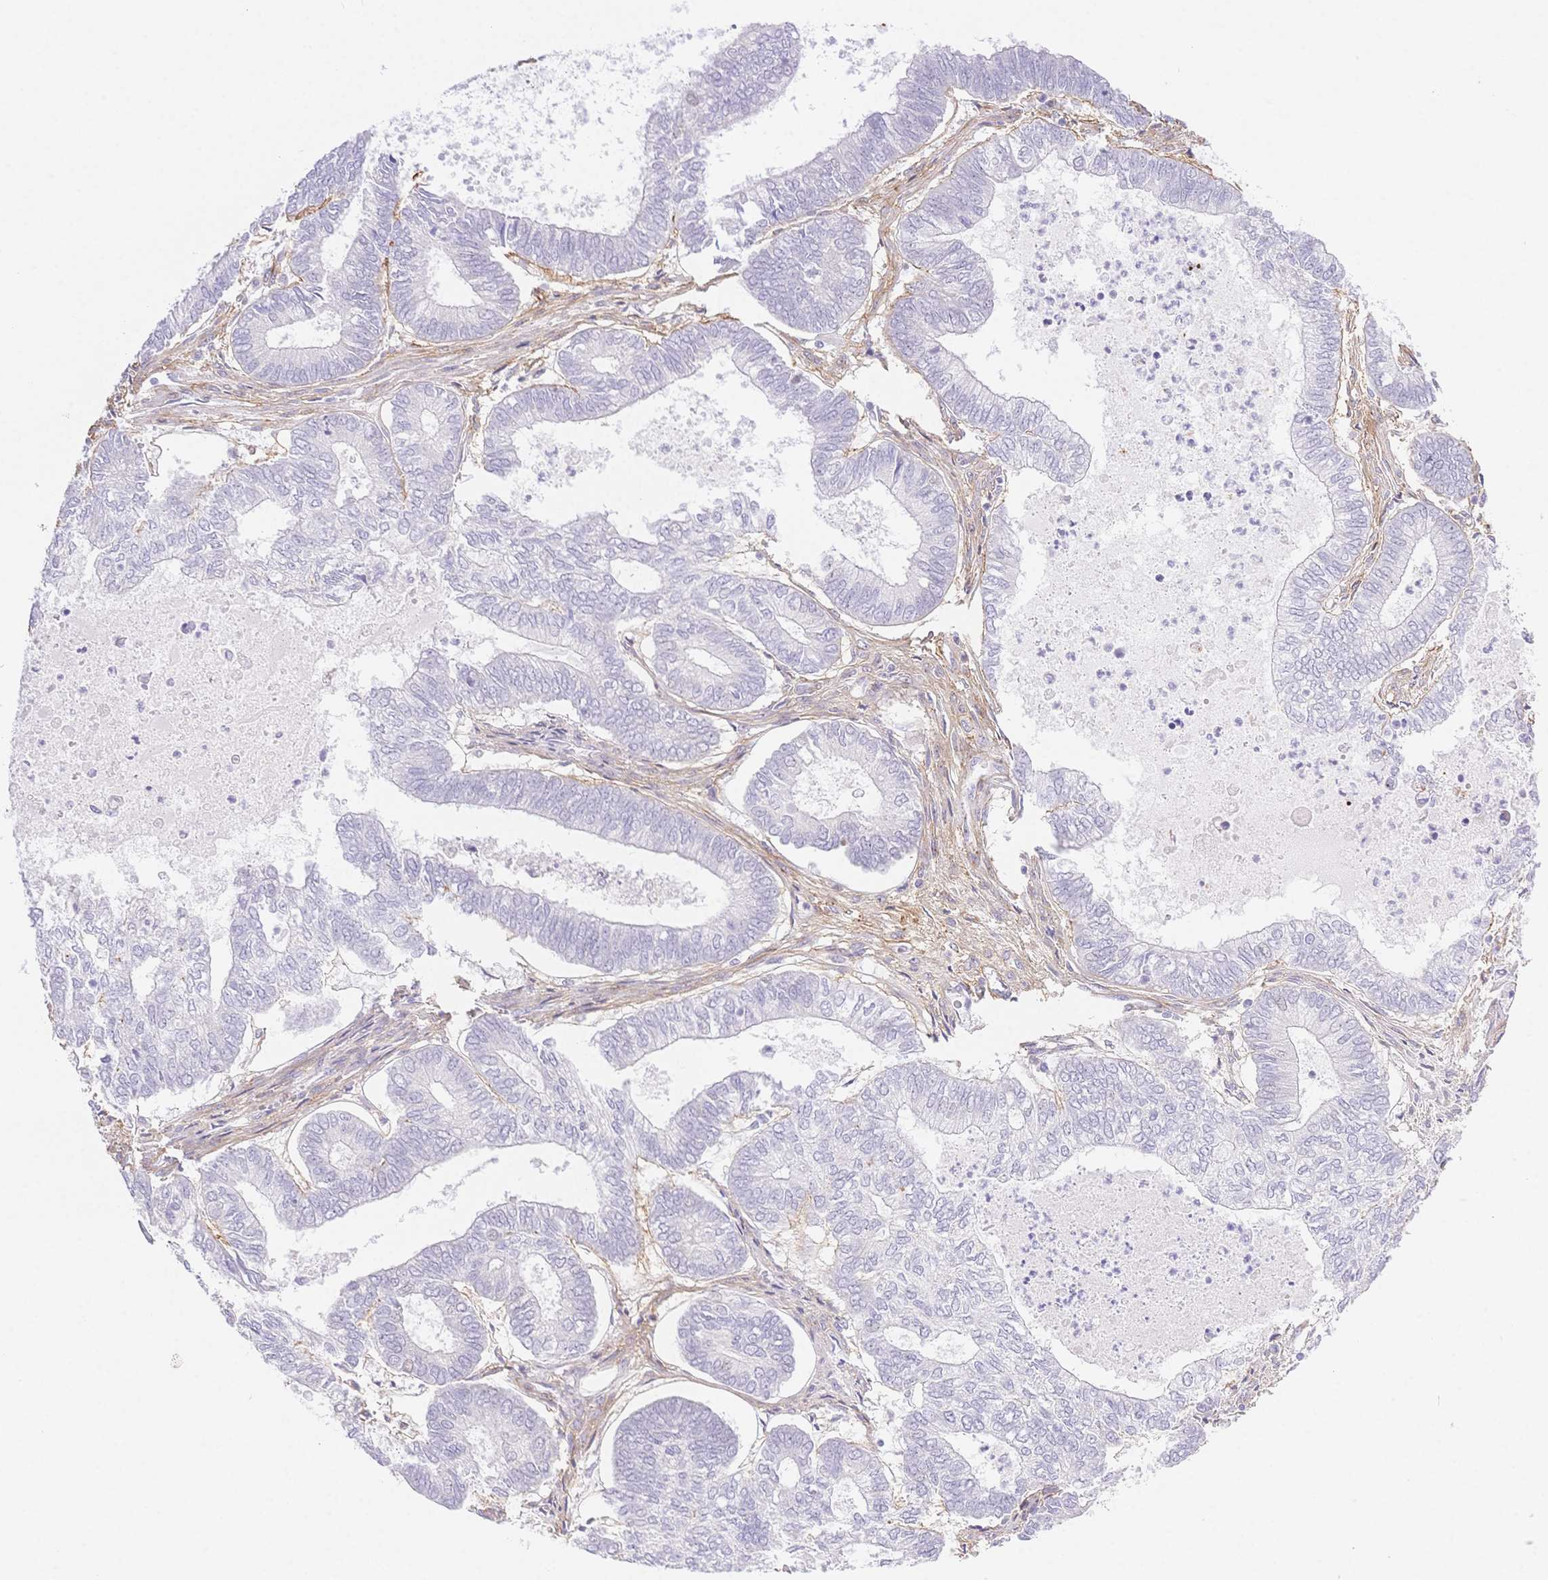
{"staining": {"intensity": "negative", "quantity": "none", "location": "none"}, "tissue": "ovarian cancer", "cell_type": "Tumor cells", "image_type": "cancer", "snomed": [{"axis": "morphology", "description": "Carcinoma, endometroid"}, {"axis": "topography", "description": "Ovary"}], "caption": "This micrograph is of endometroid carcinoma (ovarian) stained with immunohistochemistry to label a protein in brown with the nuclei are counter-stained blue. There is no expression in tumor cells.", "gene": "PDZD2", "patient": {"sex": "female", "age": 64}}